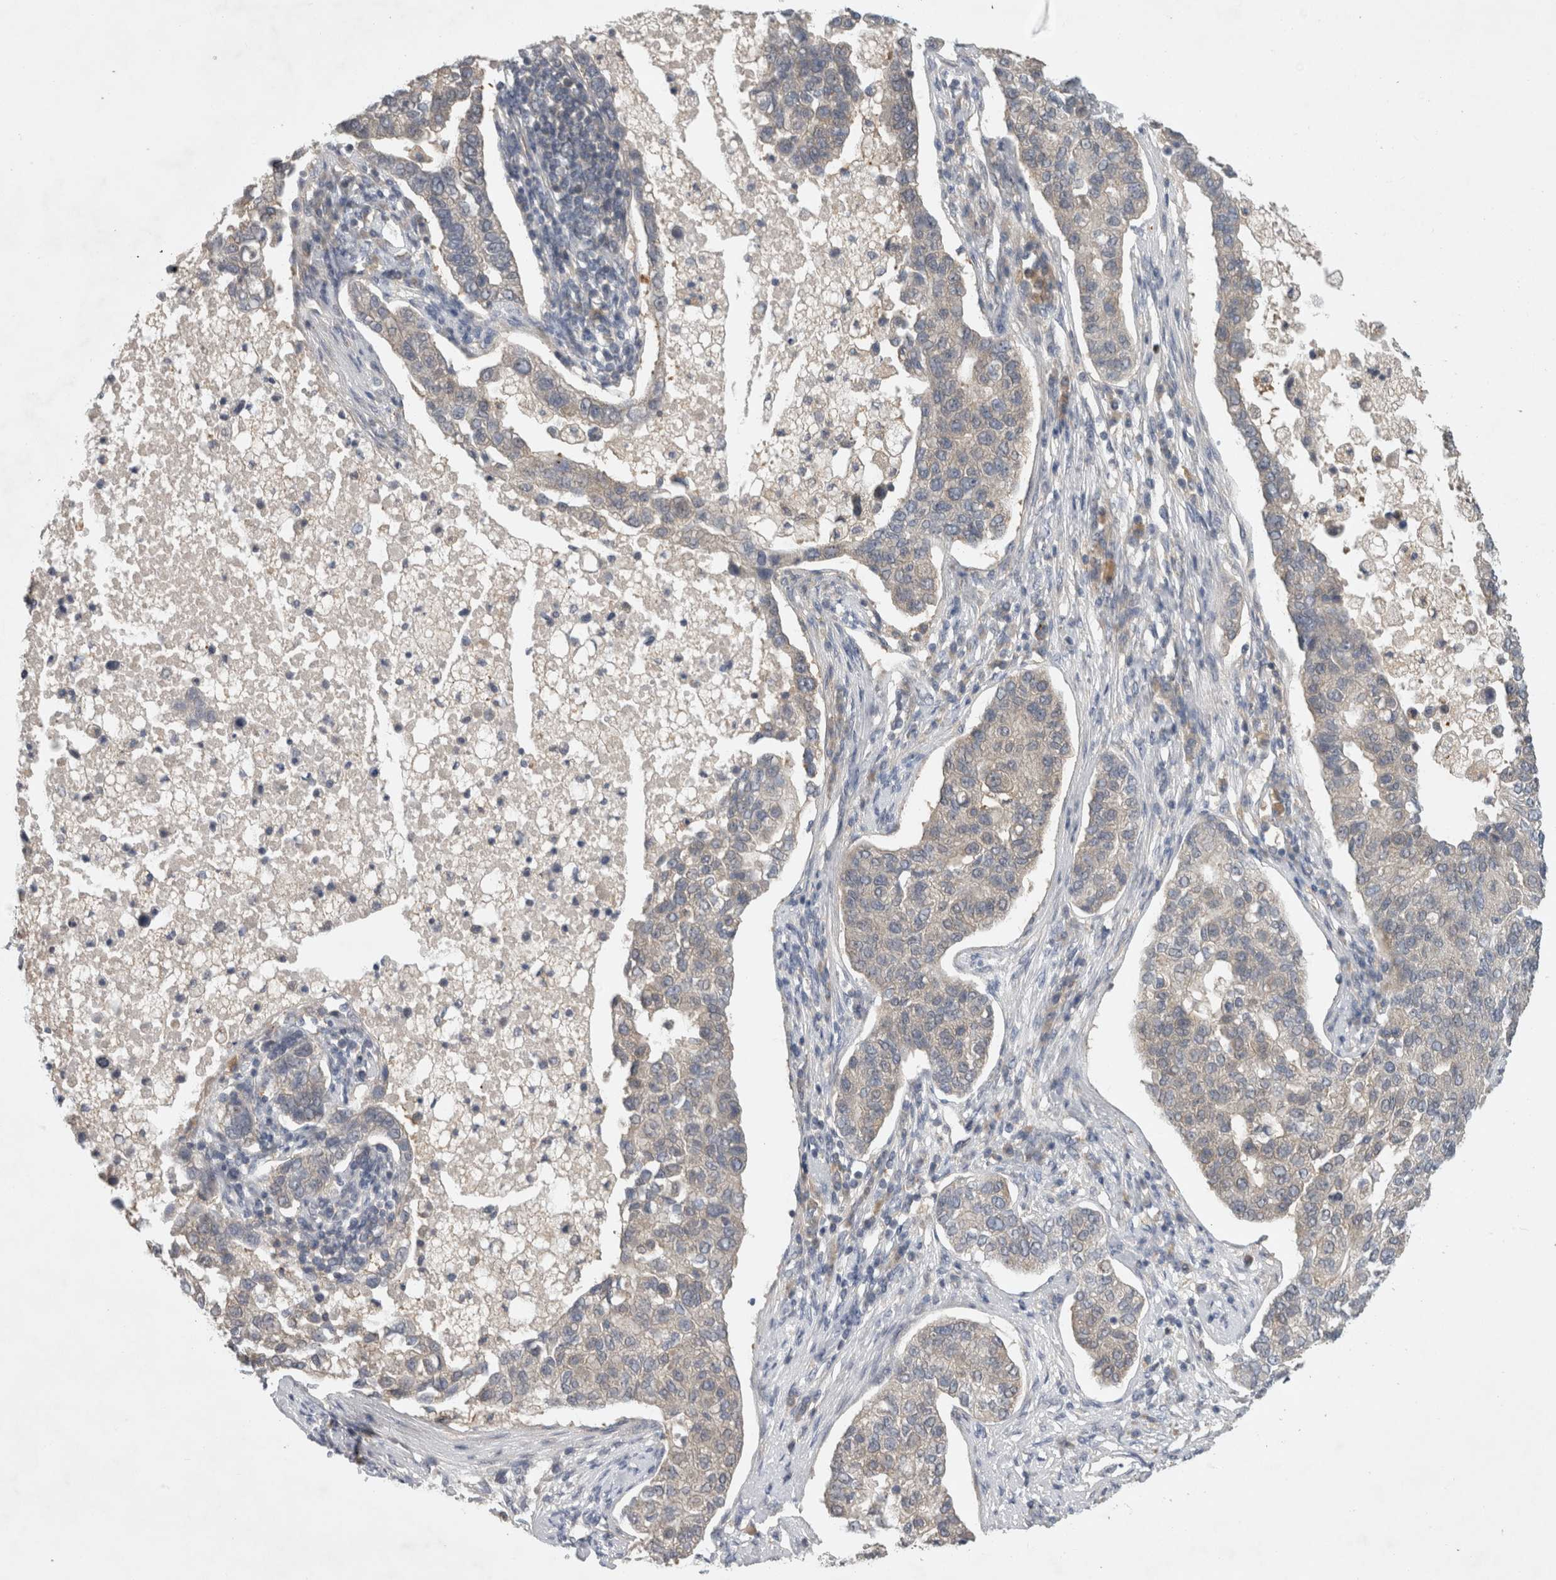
{"staining": {"intensity": "weak", "quantity": "25%-75%", "location": "cytoplasmic/membranous"}, "tissue": "pancreatic cancer", "cell_type": "Tumor cells", "image_type": "cancer", "snomed": [{"axis": "morphology", "description": "Adenocarcinoma, NOS"}, {"axis": "topography", "description": "Pancreas"}], "caption": "Immunohistochemistry (IHC) image of human pancreatic cancer (adenocarcinoma) stained for a protein (brown), which shows low levels of weak cytoplasmic/membranous staining in approximately 25%-75% of tumor cells.", "gene": "AASDHPPT", "patient": {"sex": "female", "age": 61}}